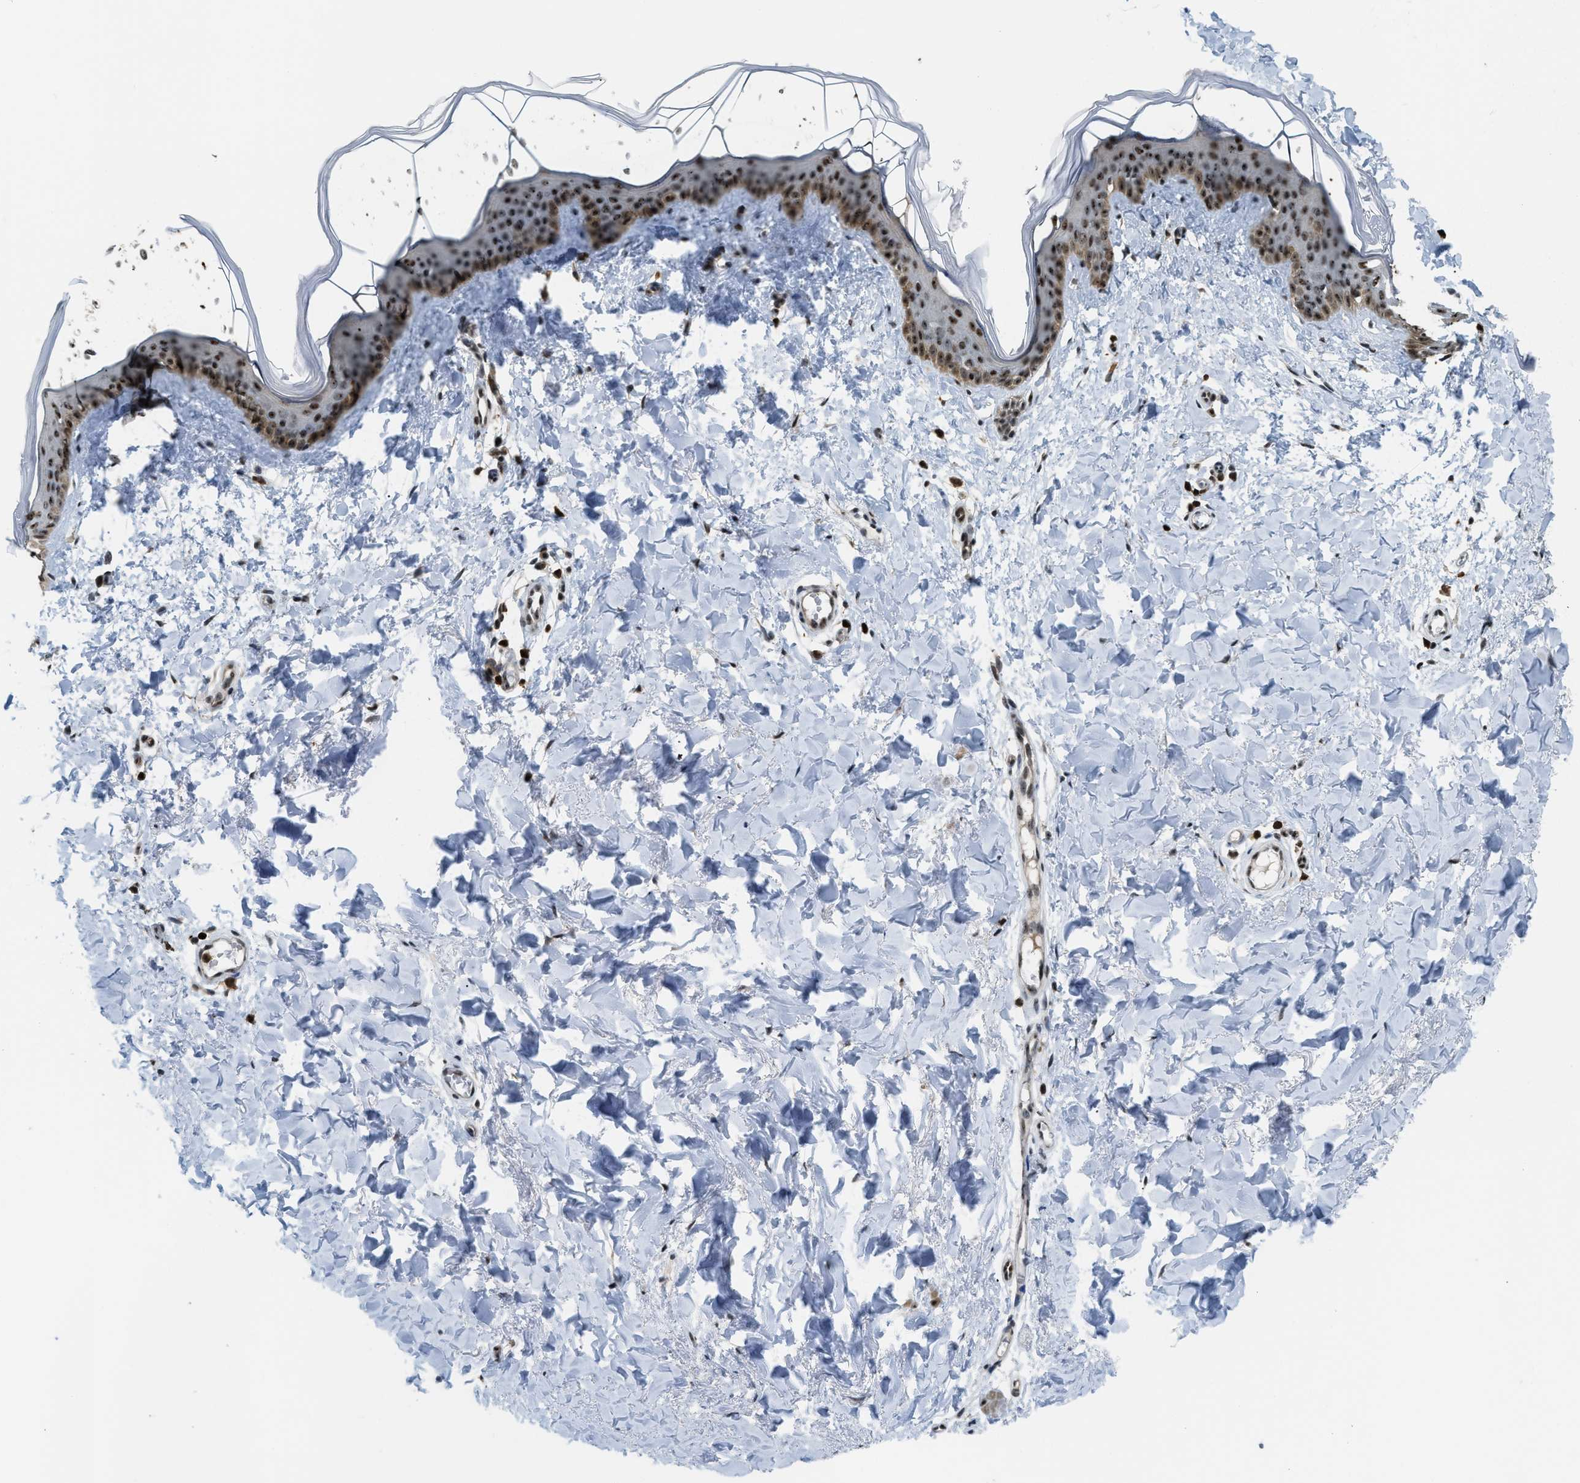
{"staining": {"intensity": "moderate", "quantity": ">75%", "location": "cytoplasmic/membranous,nuclear"}, "tissue": "skin", "cell_type": "Fibroblasts", "image_type": "normal", "snomed": [{"axis": "morphology", "description": "Normal tissue, NOS"}, {"axis": "topography", "description": "Skin"}], "caption": "Moderate cytoplasmic/membranous,nuclear expression is appreciated in about >75% of fibroblasts in unremarkable skin. Immunohistochemistry (ihc) stains the protein in brown and the nuclei are stained blue.", "gene": "E2F1", "patient": {"sex": "female", "age": 17}}